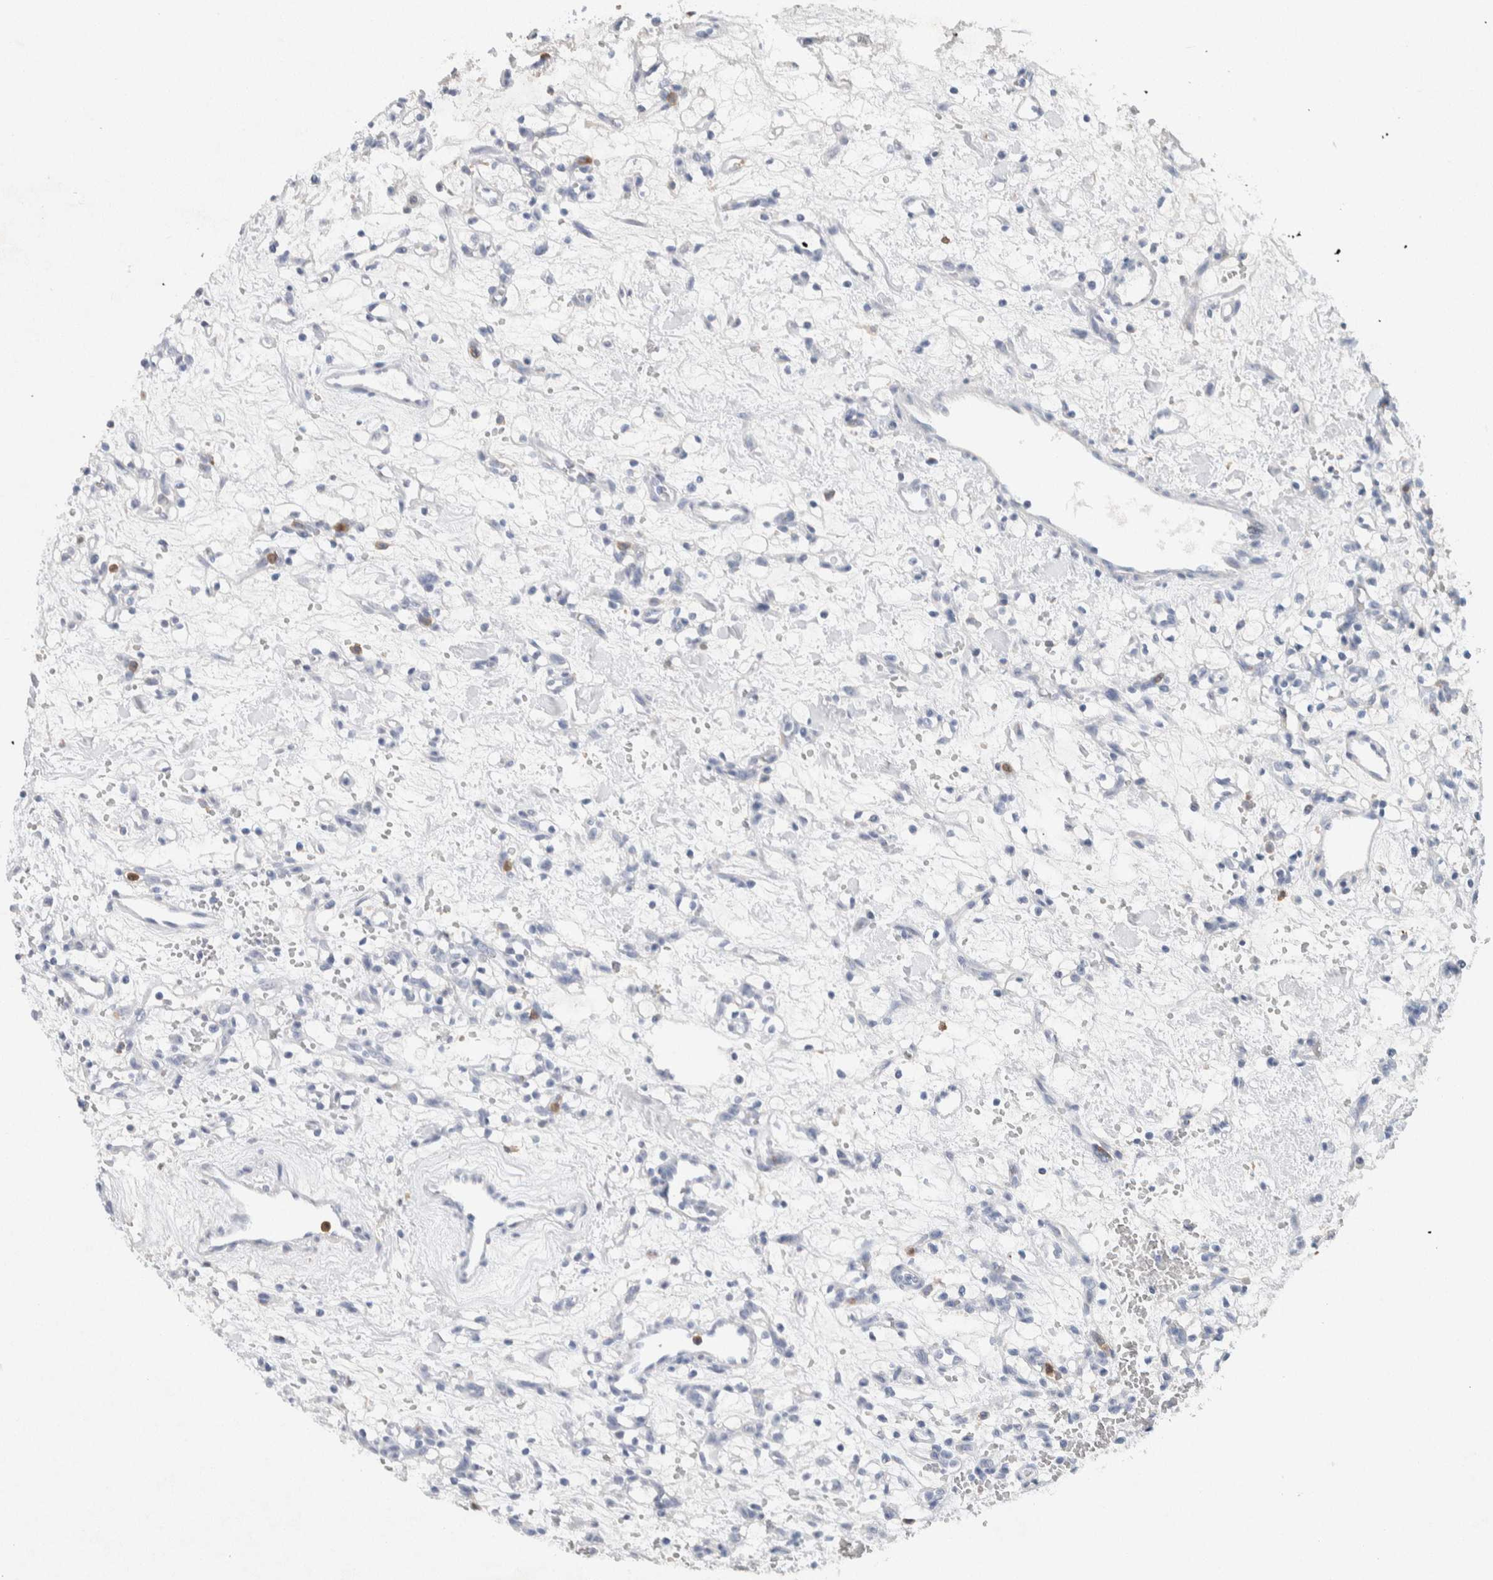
{"staining": {"intensity": "negative", "quantity": "none", "location": "none"}, "tissue": "renal cancer", "cell_type": "Tumor cells", "image_type": "cancer", "snomed": [{"axis": "morphology", "description": "Adenocarcinoma, NOS"}, {"axis": "topography", "description": "Kidney"}], "caption": "An image of human adenocarcinoma (renal) is negative for staining in tumor cells.", "gene": "NCF2", "patient": {"sex": "female", "age": 60}}